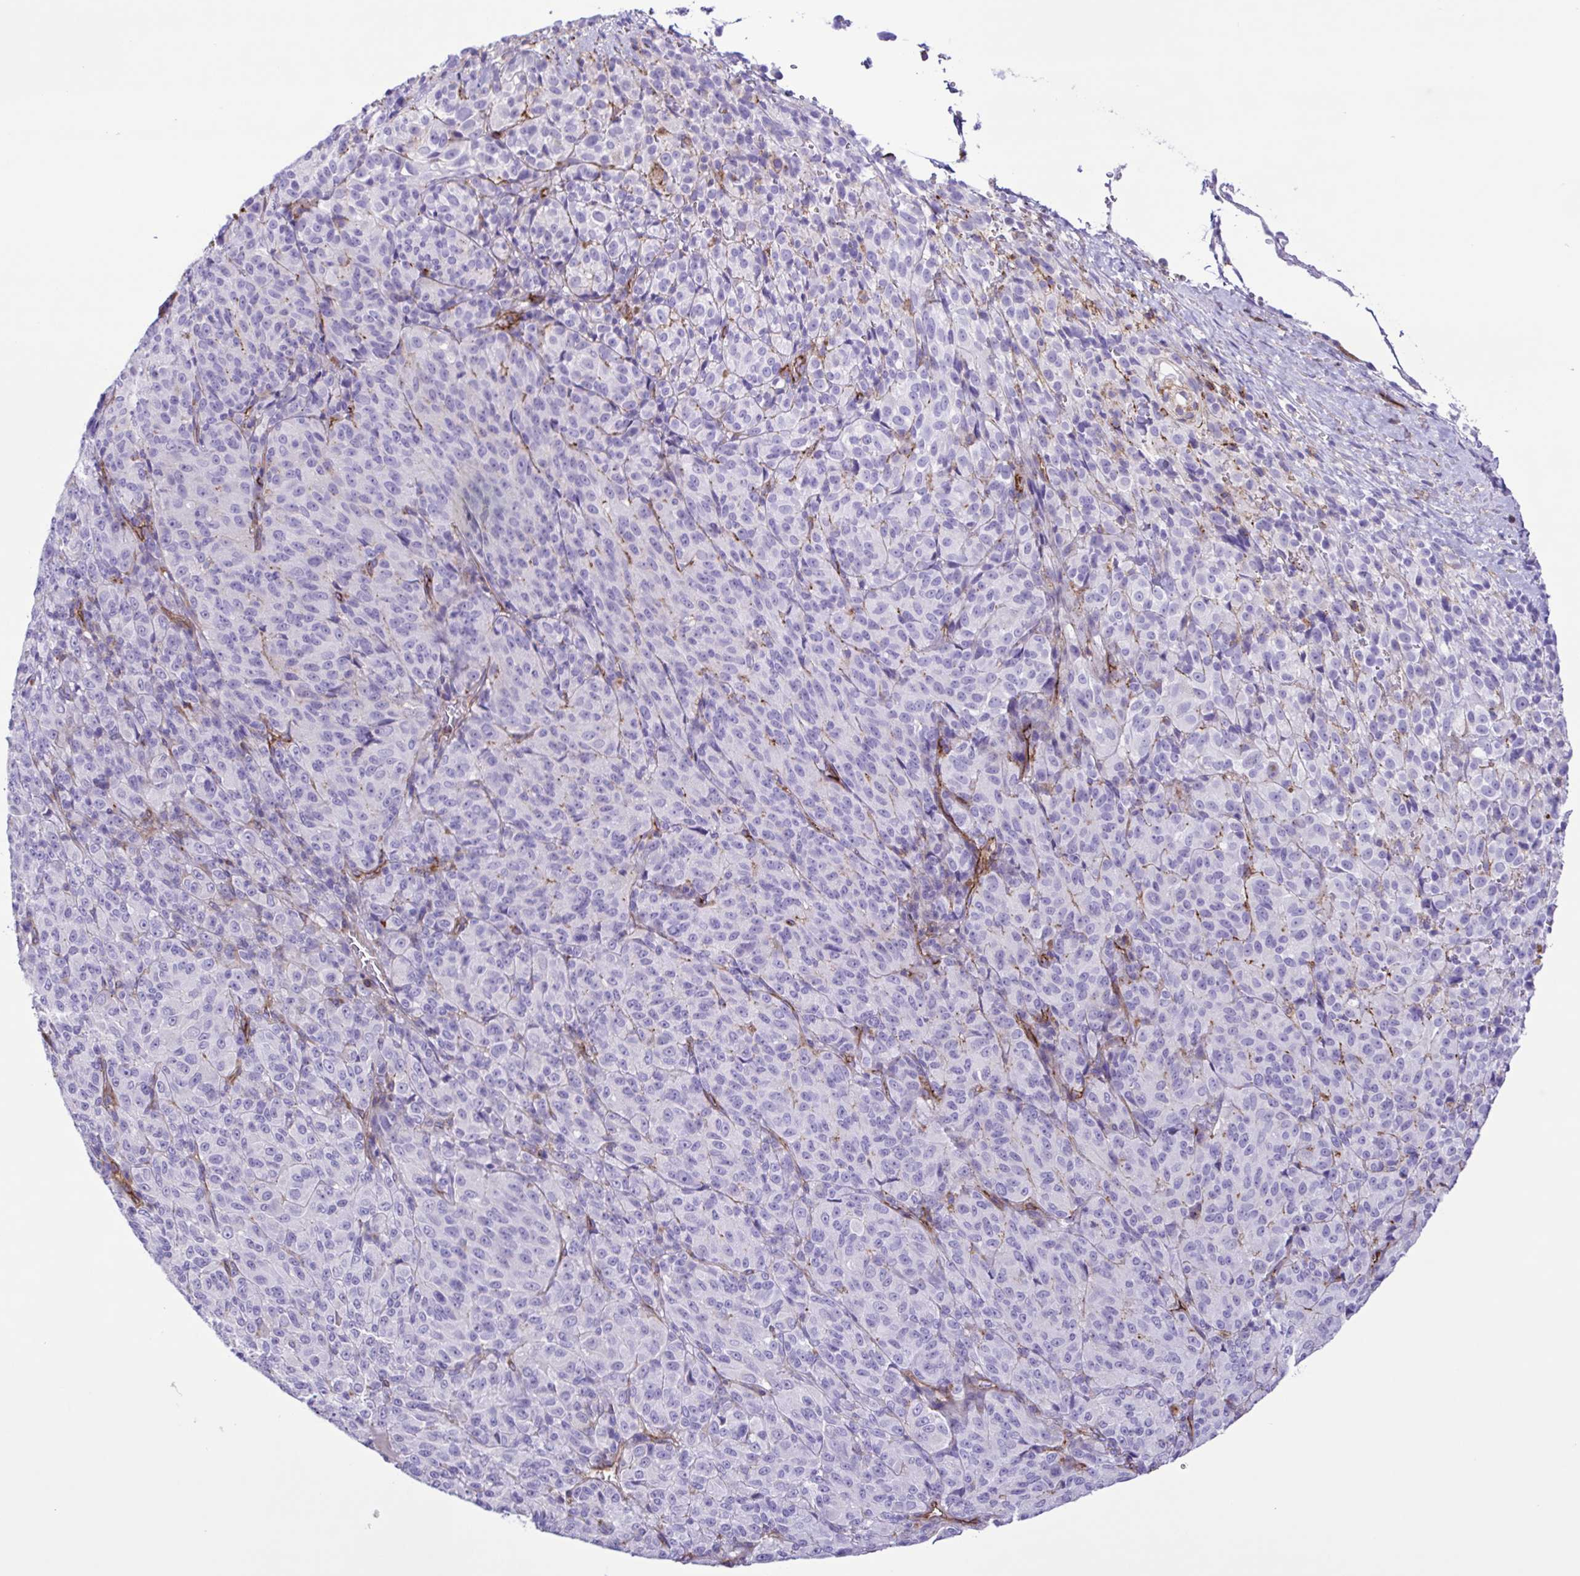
{"staining": {"intensity": "negative", "quantity": "none", "location": "none"}, "tissue": "melanoma", "cell_type": "Tumor cells", "image_type": "cancer", "snomed": [{"axis": "morphology", "description": "Malignant melanoma, Metastatic site"}, {"axis": "topography", "description": "Brain"}], "caption": "Tumor cells are negative for brown protein staining in malignant melanoma (metastatic site).", "gene": "FLT1", "patient": {"sex": "female", "age": 56}}